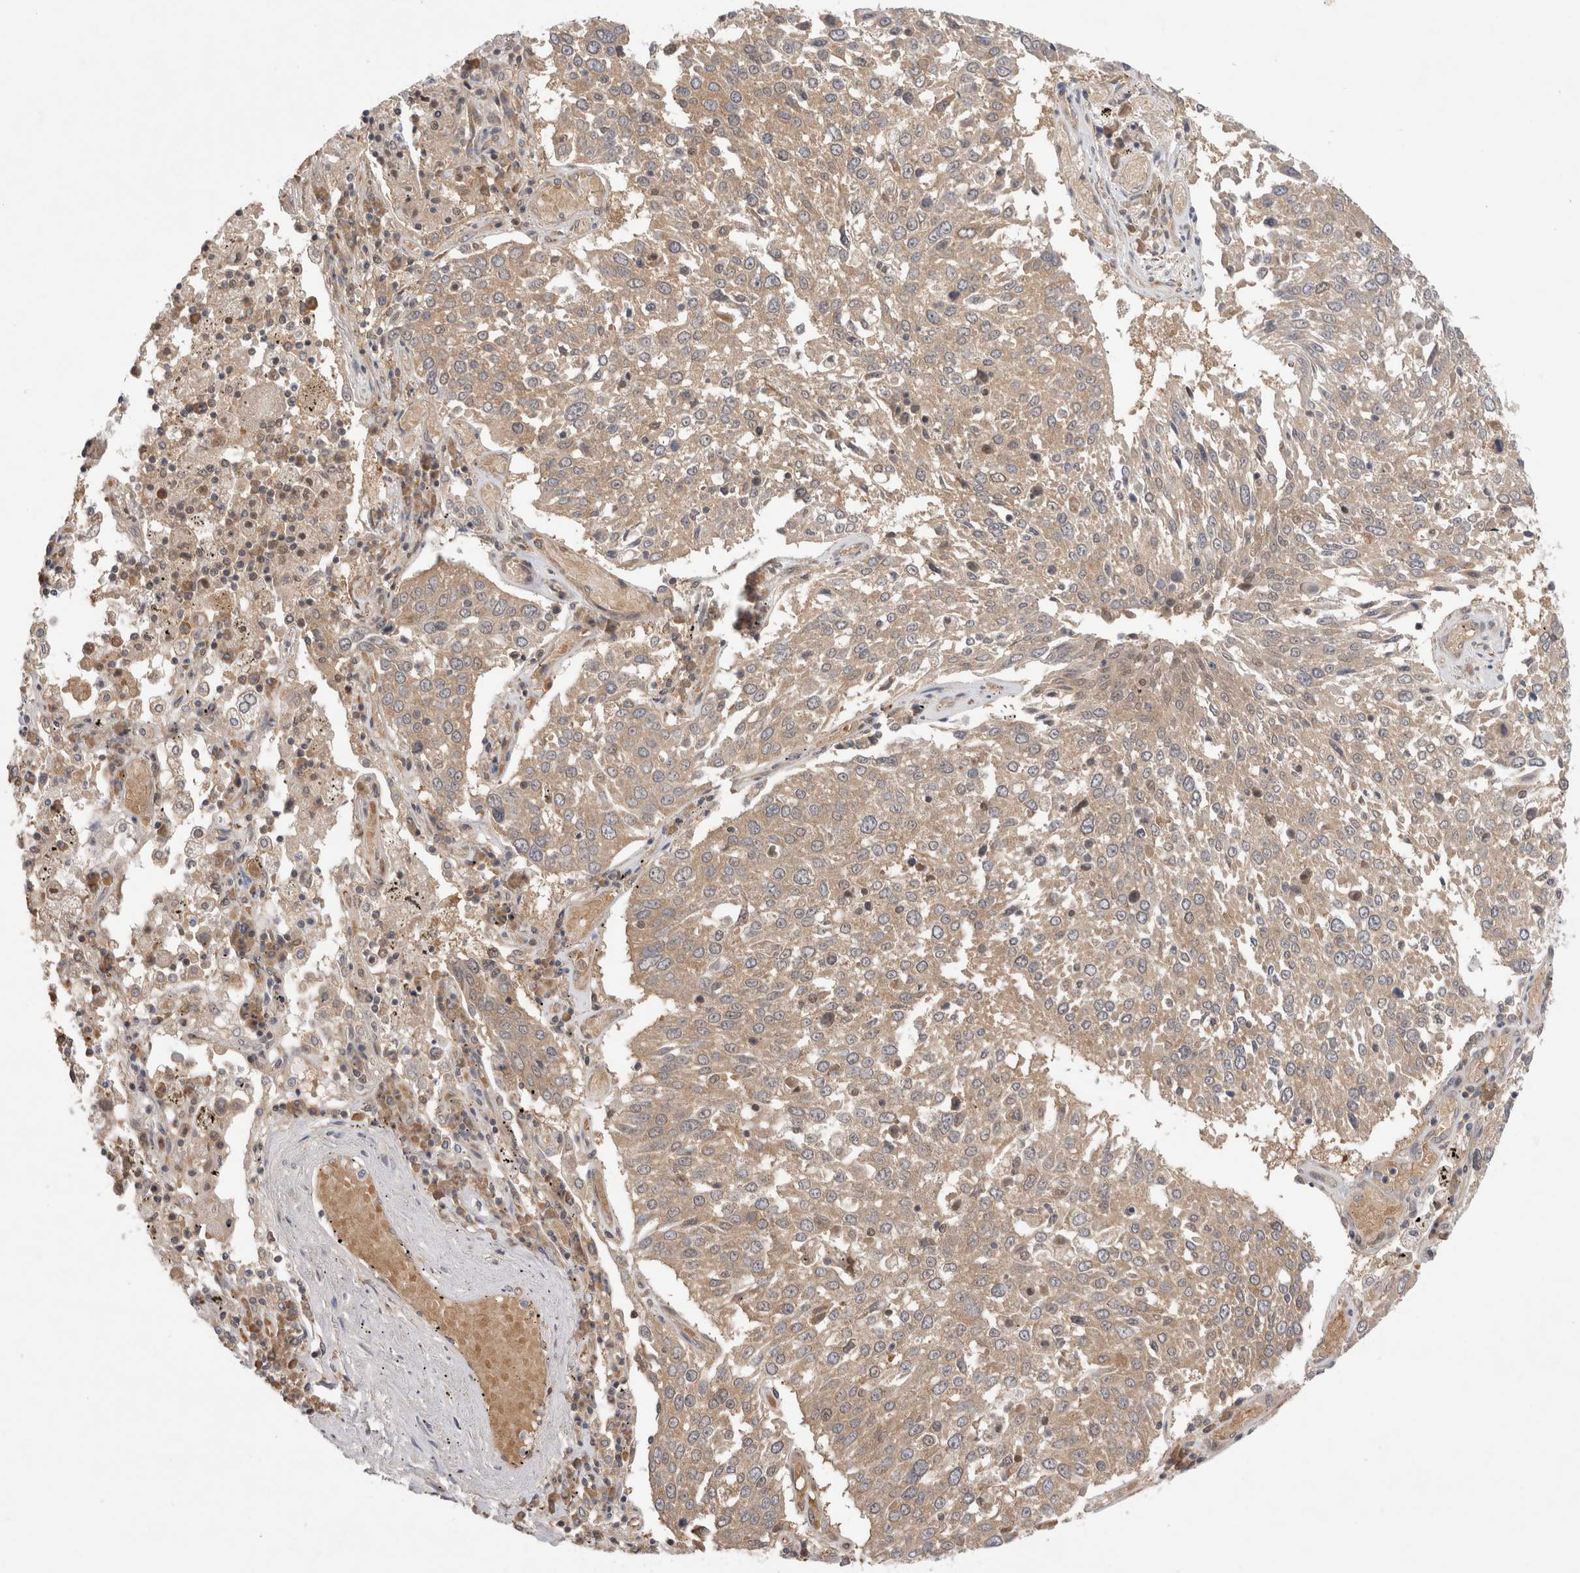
{"staining": {"intensity": "weak", "quantity": ">75%", "location": "cytoplasmic/membranous"}, "tissue": "lung cancer", "cell_type": "Tumor cells", "image_type": "cancer", "snomed": [{"axis": "morphology", "description": "Squamous cell carcinoma, NOS"}, {"axis": "topography", "description": "Lung"}], "caption": "Weak cytoplasmic/membranous staining is identified in approximately >75% of tumor cells in squamous cell carcinoma (lung).", "gene": "EIF3E", "patient": {"sex": "male", "age": 65}}